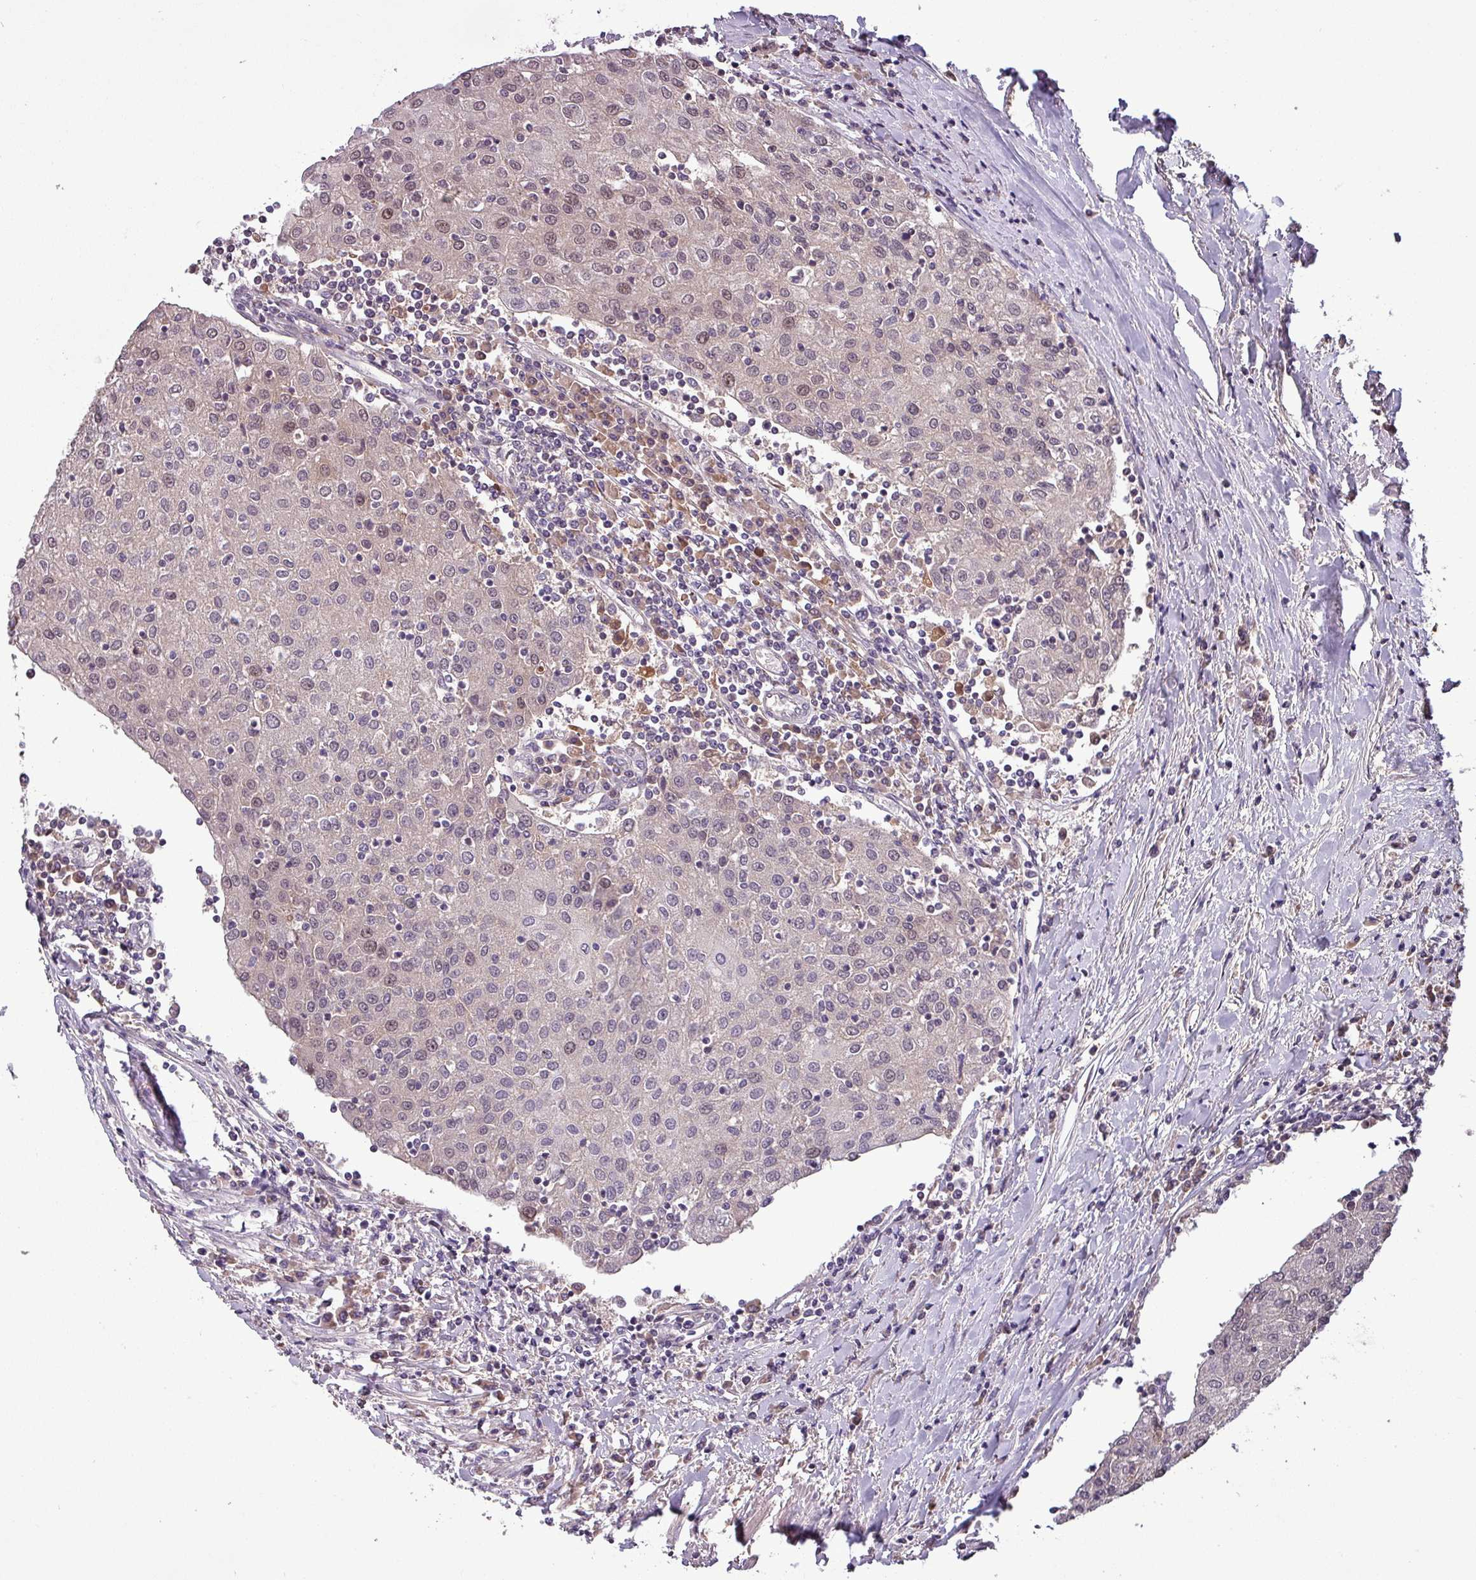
{"staining": {"intensity": "moderate", "quantity": "<25%", "location": "nuclear"}, "tissue": "urothelial cancer", "cell_type": "Tumor cells", "image_type": "cancer", "snomed": [{"axis": "morphology", "description": "Urothelial carcinoma, High grade"}, {"axis": "topography", "description": "Urinary bladder"}], "caption": "A histopathology image of urothelial cancer stained for a protein shows moderate nuclear brown staining in tumor cells.", "gene": "NOB1", "patient": {"sex": "female", "age": 85}}